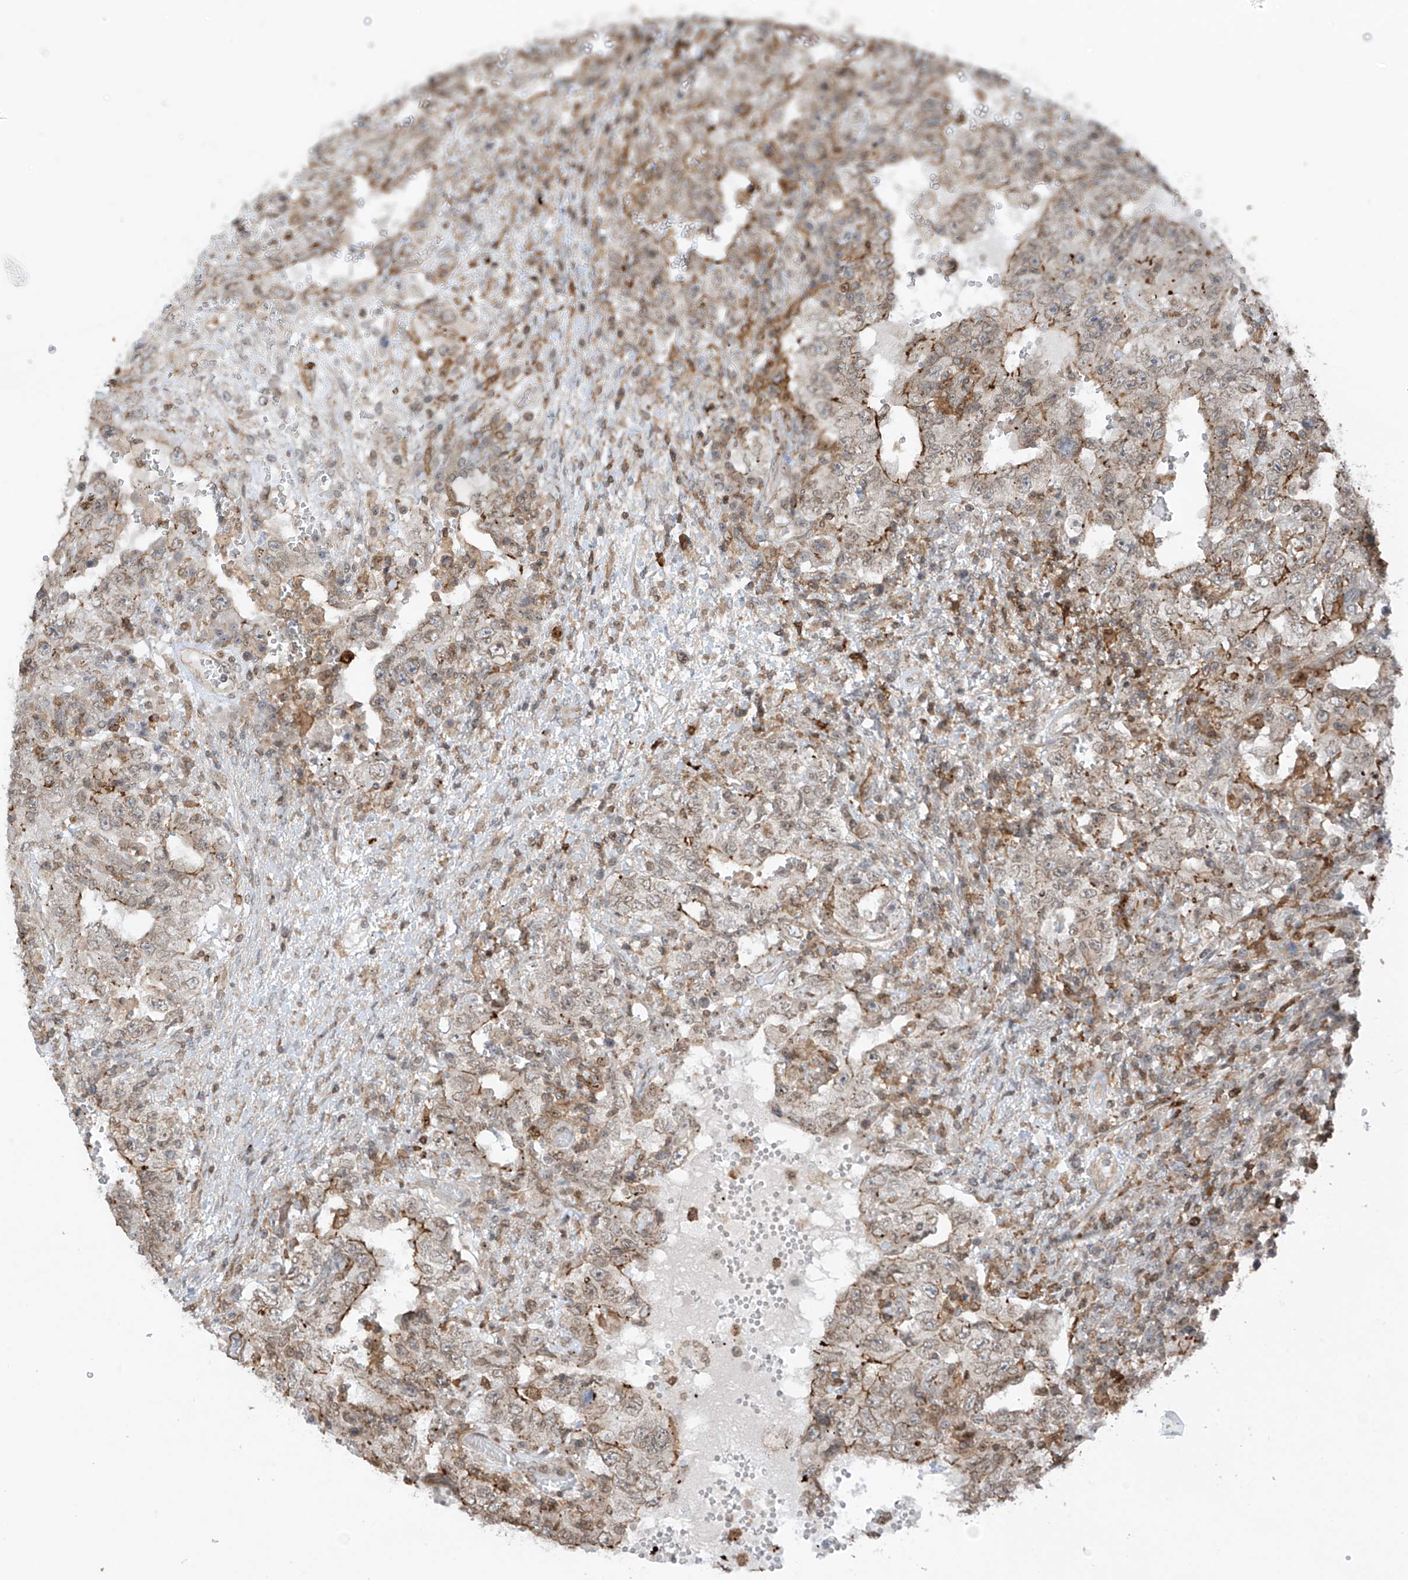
{"staining": {"intensity": "moderate", "quantity": "<25%", "location": "cytoplasmic/membranous,nuclear"}, "tissue": "testis cancer", "cell_type": "Tumor cells", "image_type": "cancer", "snomed": [{"axis": "morphology", "description": "Carcinoma, Embryonal, NOS"}, {"axis": "topography", "description": "Testis"}], "caption": "There is low levels of moderate cytoplasmic/membranous and nuclear expression in tumor cells of testis embryonal carcinoma, as demonstrated by immunohistochemical staining (brown color).", "gene": "REPIN1", "patient": {"sex": "male", "age": 26}}